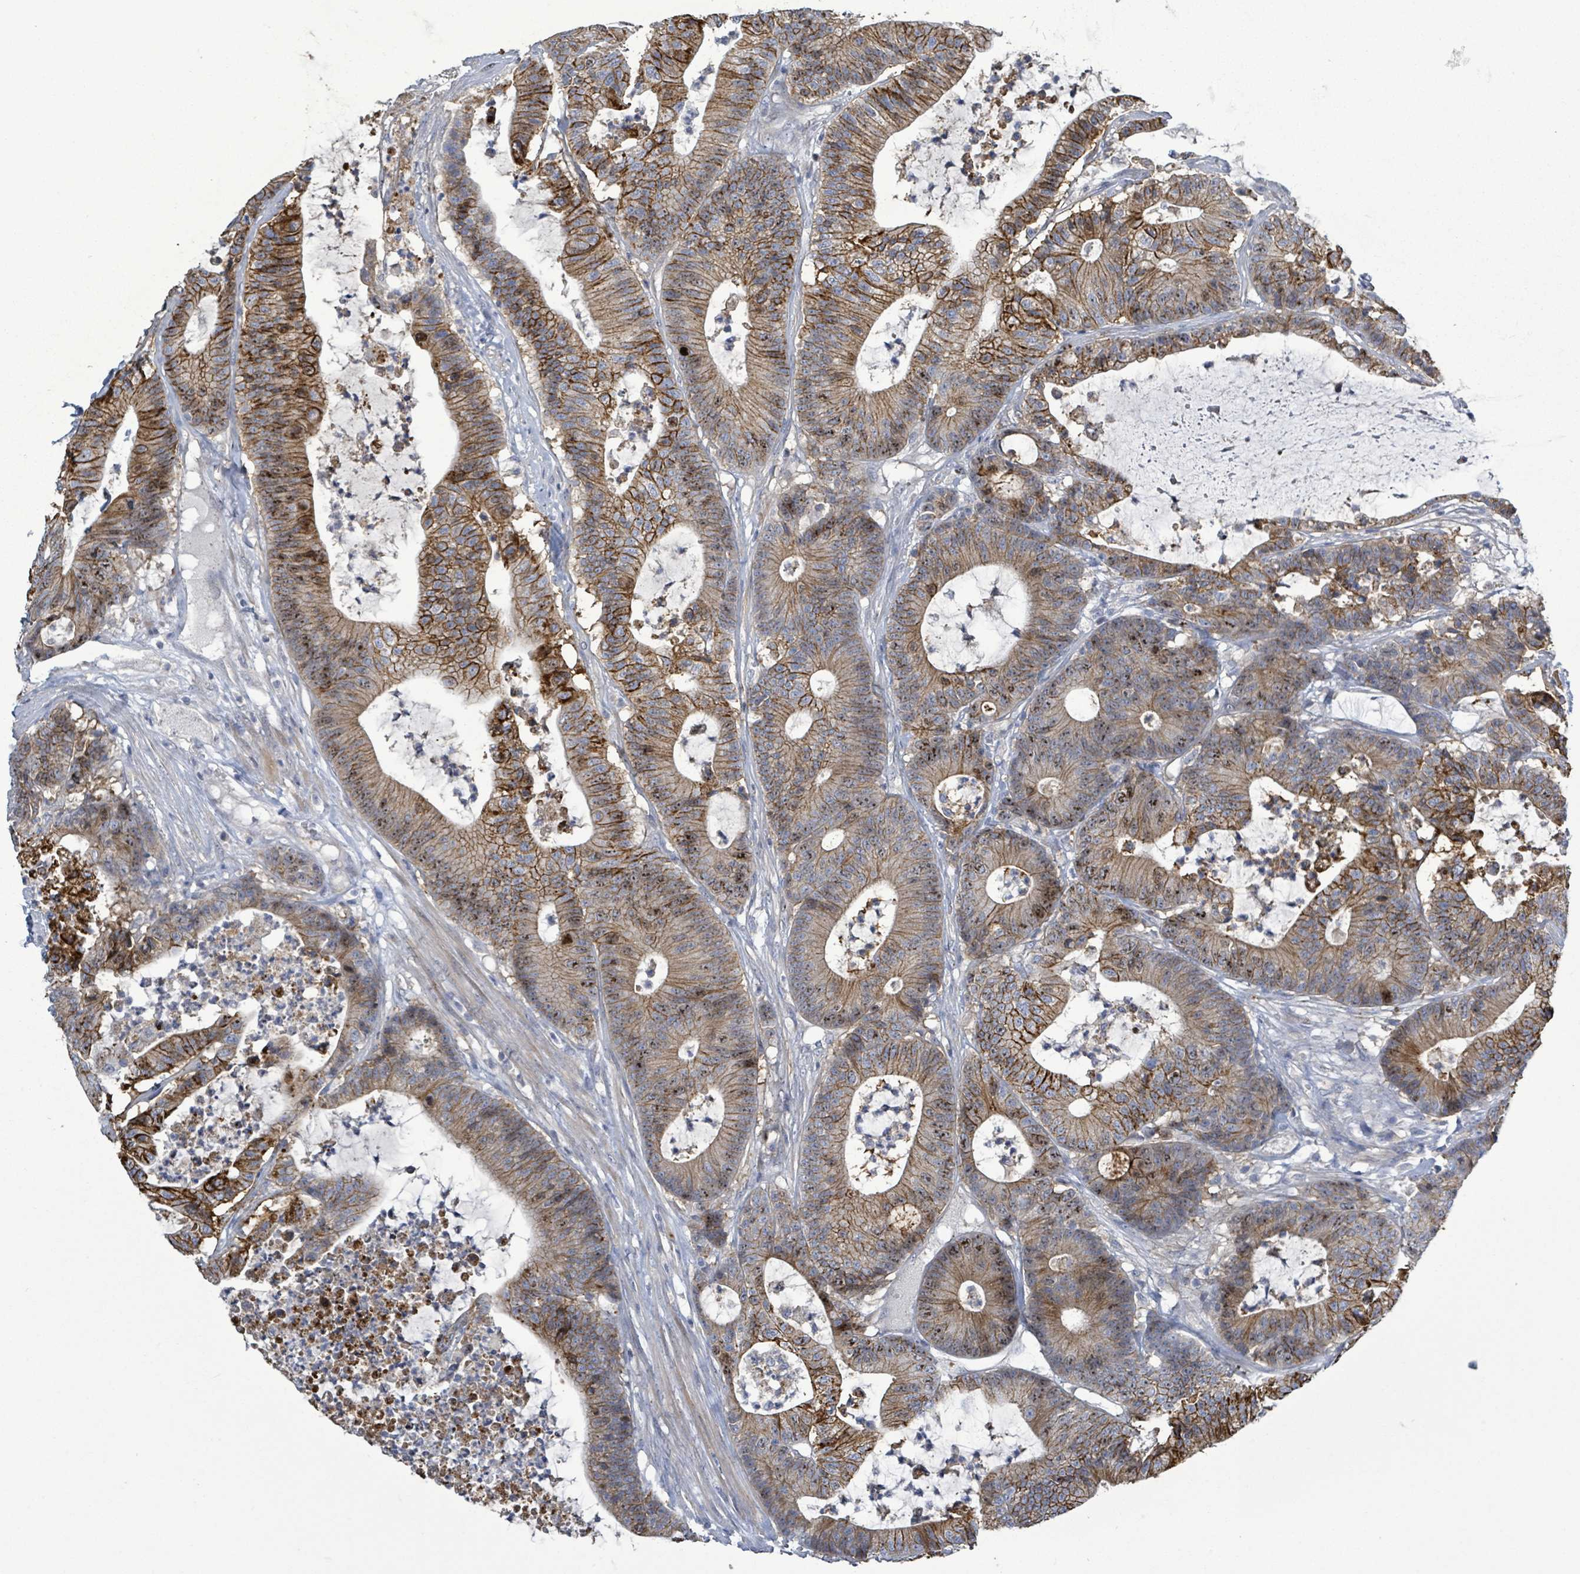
{"staining": {"intensity": "strong", "quantity": ">75%", "location": "cytoplasmic/membranous"}, "tissue": "colorectal cancer", "cell_type": "Tumor cells", "image_type": "cancer", "snomed": [{"axis": "morphology", "description": "Adenocarcinoma, NOS"}, {"axis": "topography", "description": "Colon"}], "caption": "Protein staining demonstrates strong cytoplasmic/membranous positivity in about >75% of tumor cells in adenocarcinoma (colorectal).", "gene": "KRAS", "patient": {"sex": "female", "age": 84}}